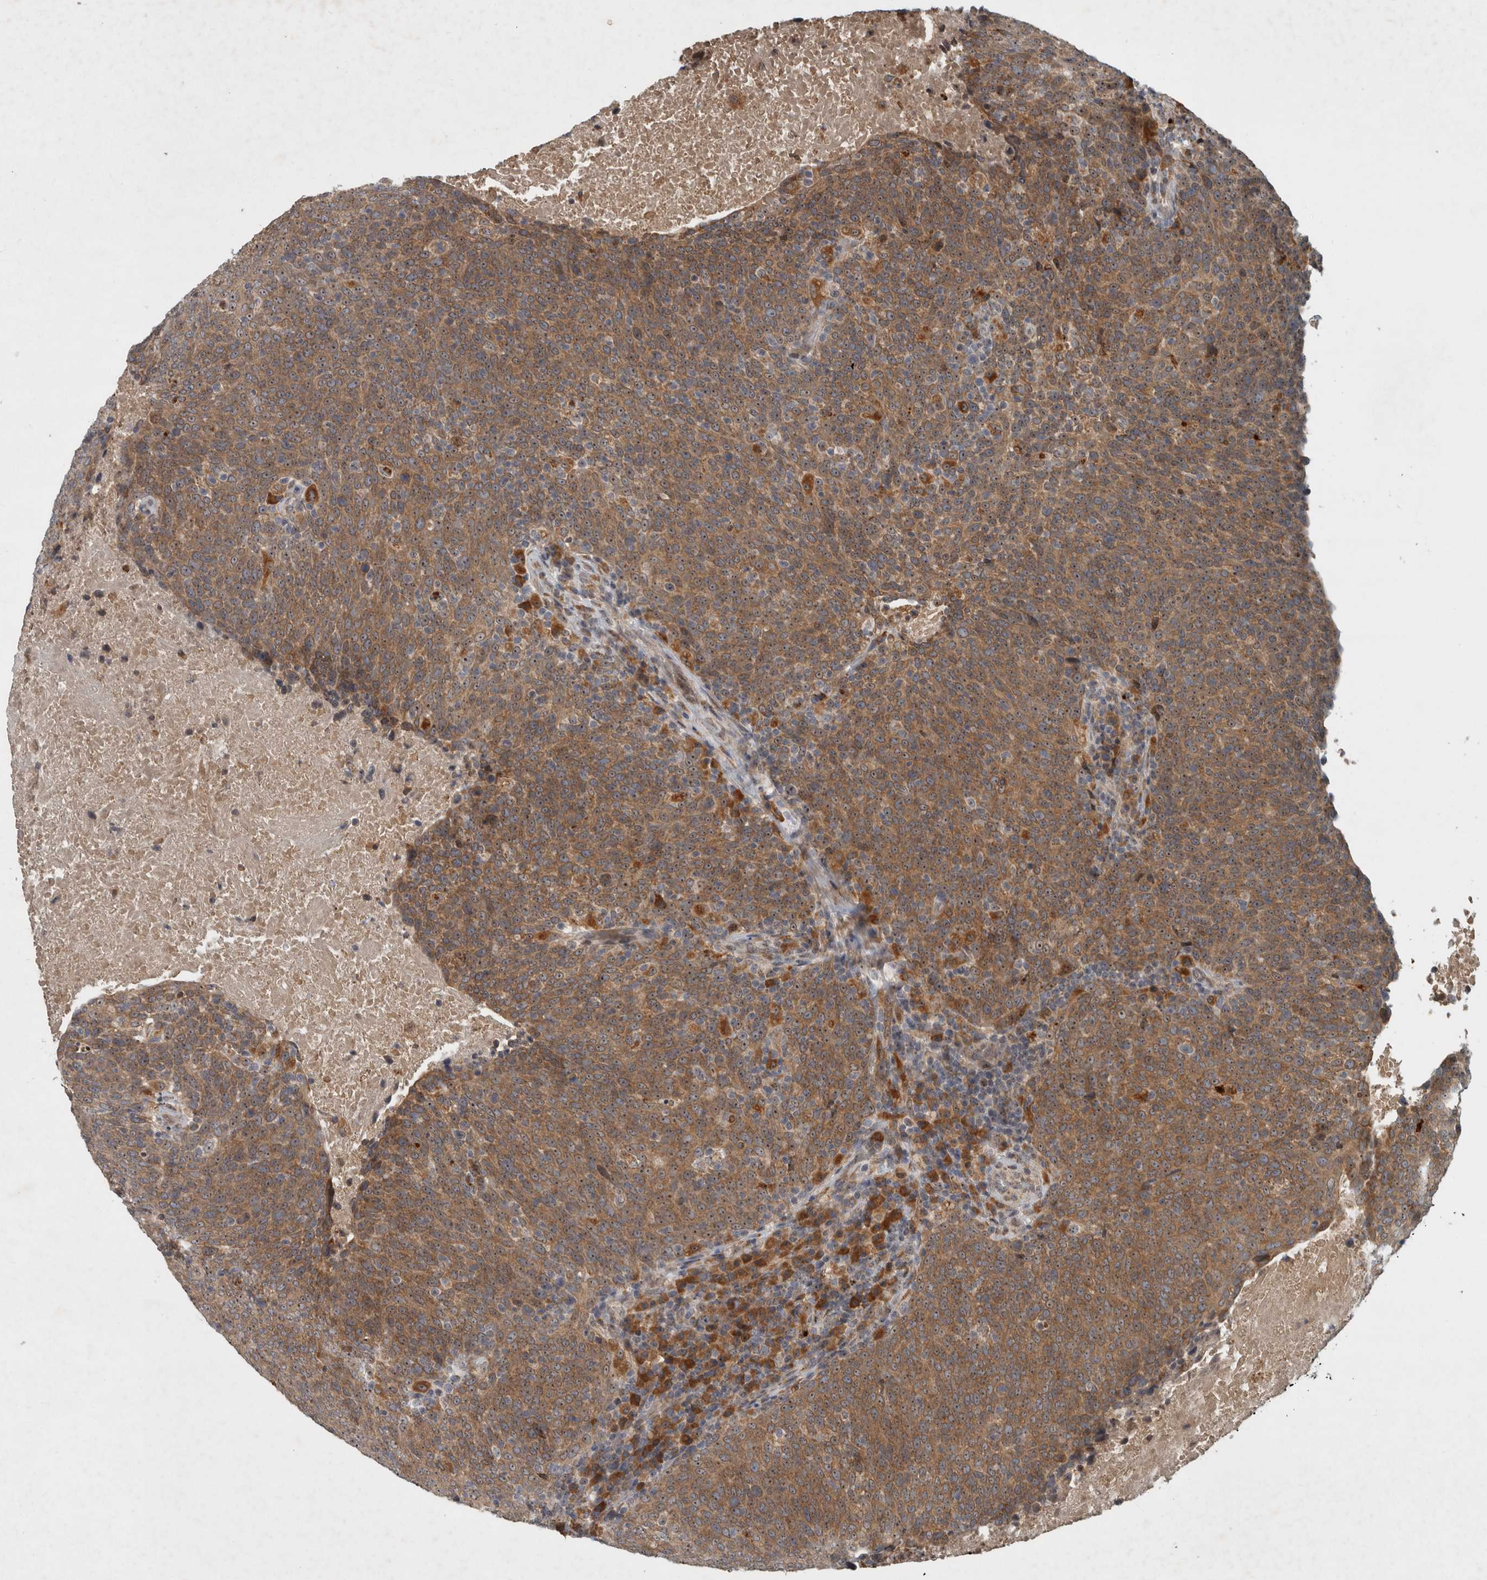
{"staining": {"intensity": "moderate", "quantity": ">75%", "location": "cytoplasmic/membranous,nuclear"}, "tissue": "head and neck cancer", "cell_type": "Tumor cells", "image_type": "cancer", "snomed": [{"axis": "morphology", "description": "Squamous cell carcinoma, NOS"}, {"axis": "morphology", "description": "Squamous cell carcinoma, metastatic, NOS"}, {"axis": "topography", "description": "Lymph node"}, {"axis": "topography", "description": "Head-Neck"}], "caption": "Head and neck cancer (metastatic squamous cell carcinoma) was stained to show a protein in brown. There is medium levels of moderate cytoplasmic/membranous and nuclear staining in approximately >75% of tumor cells. (DAB IHC, brown staining for protein, blue staining for nuclei).", "gene": "GPR137B", "patient": {"sex": "male", "age": 62}}